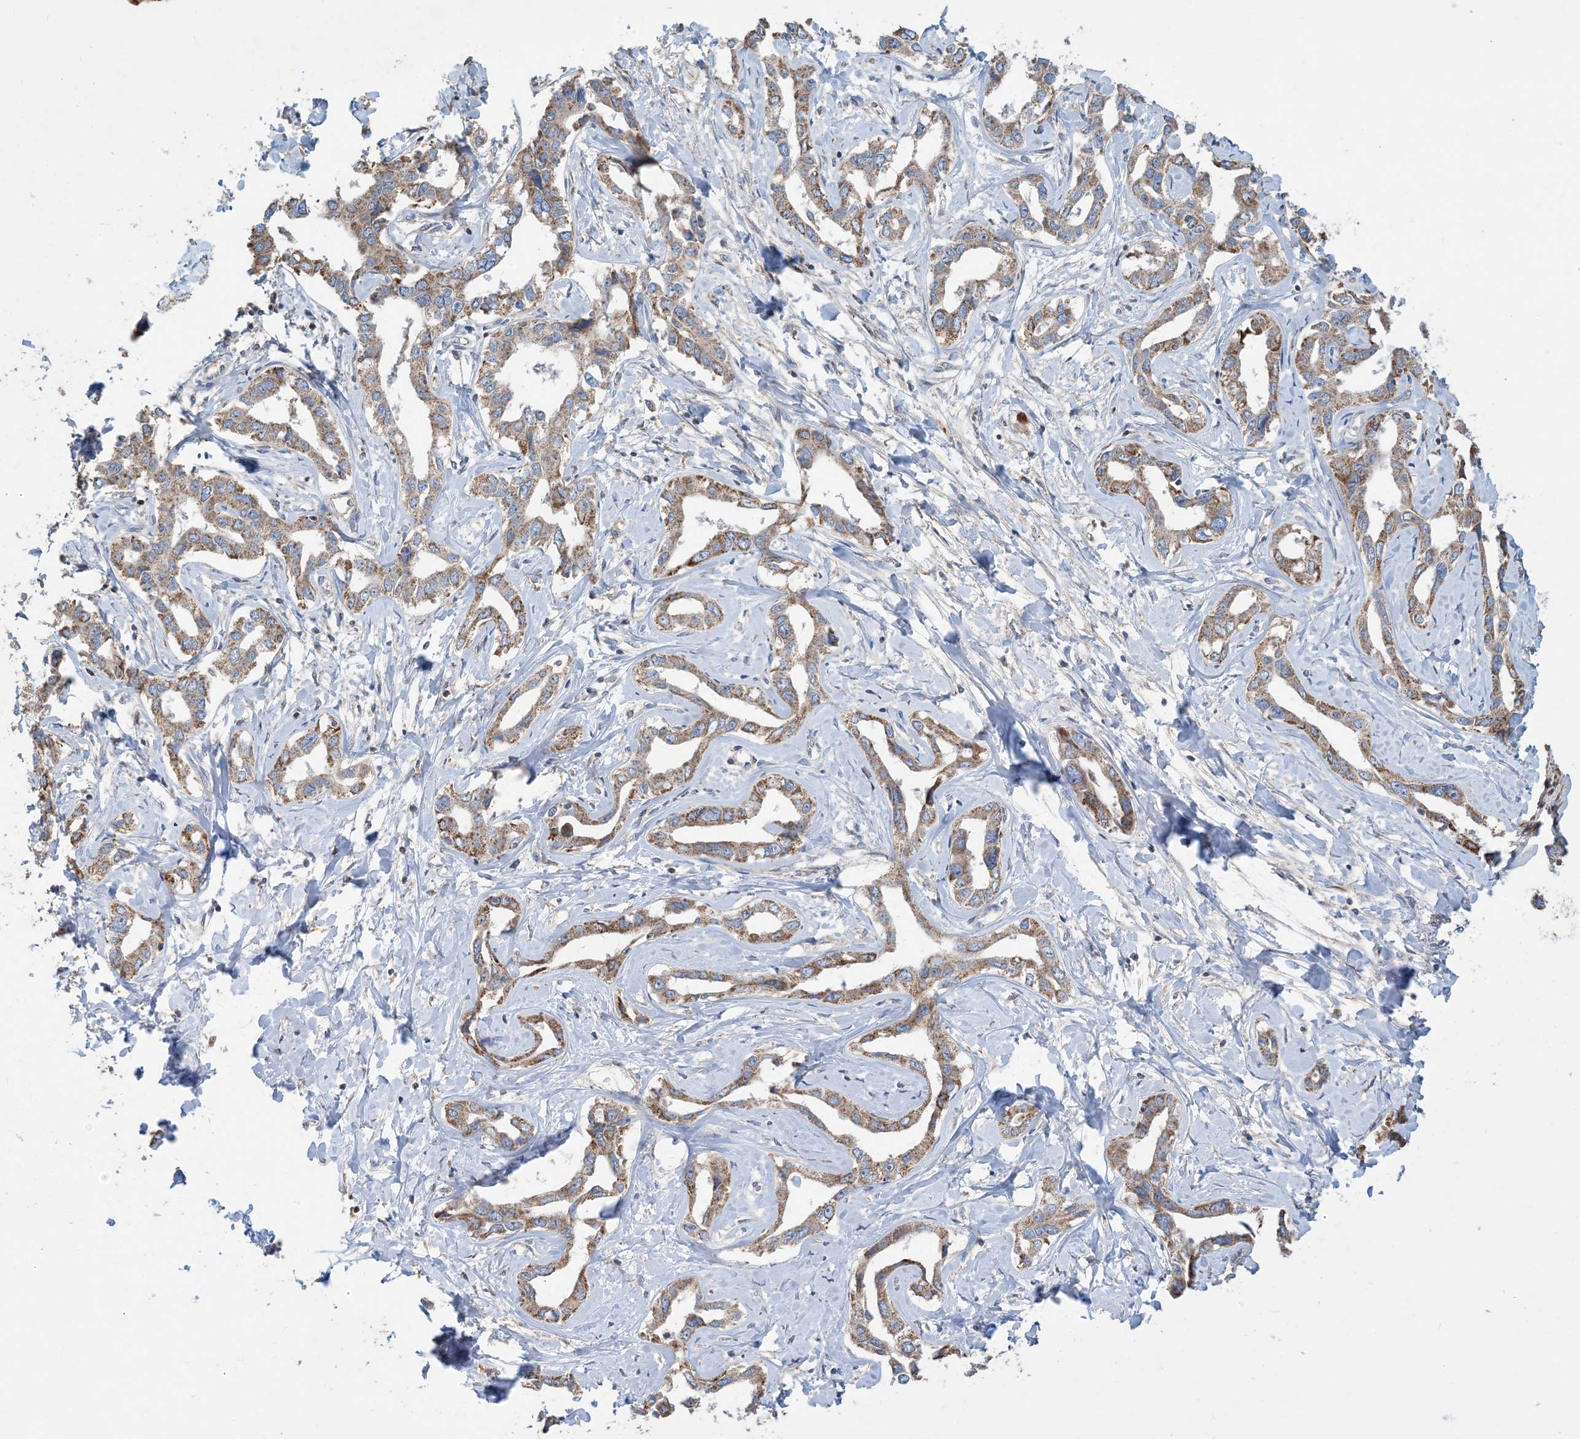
{"staining": {"intensity": "moderate", "quantity": ">75%", "location": "cytoplasmic/membranous"}, "tissue": "liver cancer", "cell_type": "Tumor cells", "image_type": "cancer", "snomed": [{"axis": "morphology", "description": "Cholangiocarcinoma"}, {"axis": "topography", "description": "Liver"}], "caption": "Liver cancer (cholangiocarcinoma) stained with IHC shows moderate cytoplasmic/membranous staining in approximately >75% of tumor cells.", "gene": "ECHDC1", "patient": {"sex": "male", "age": 59}}